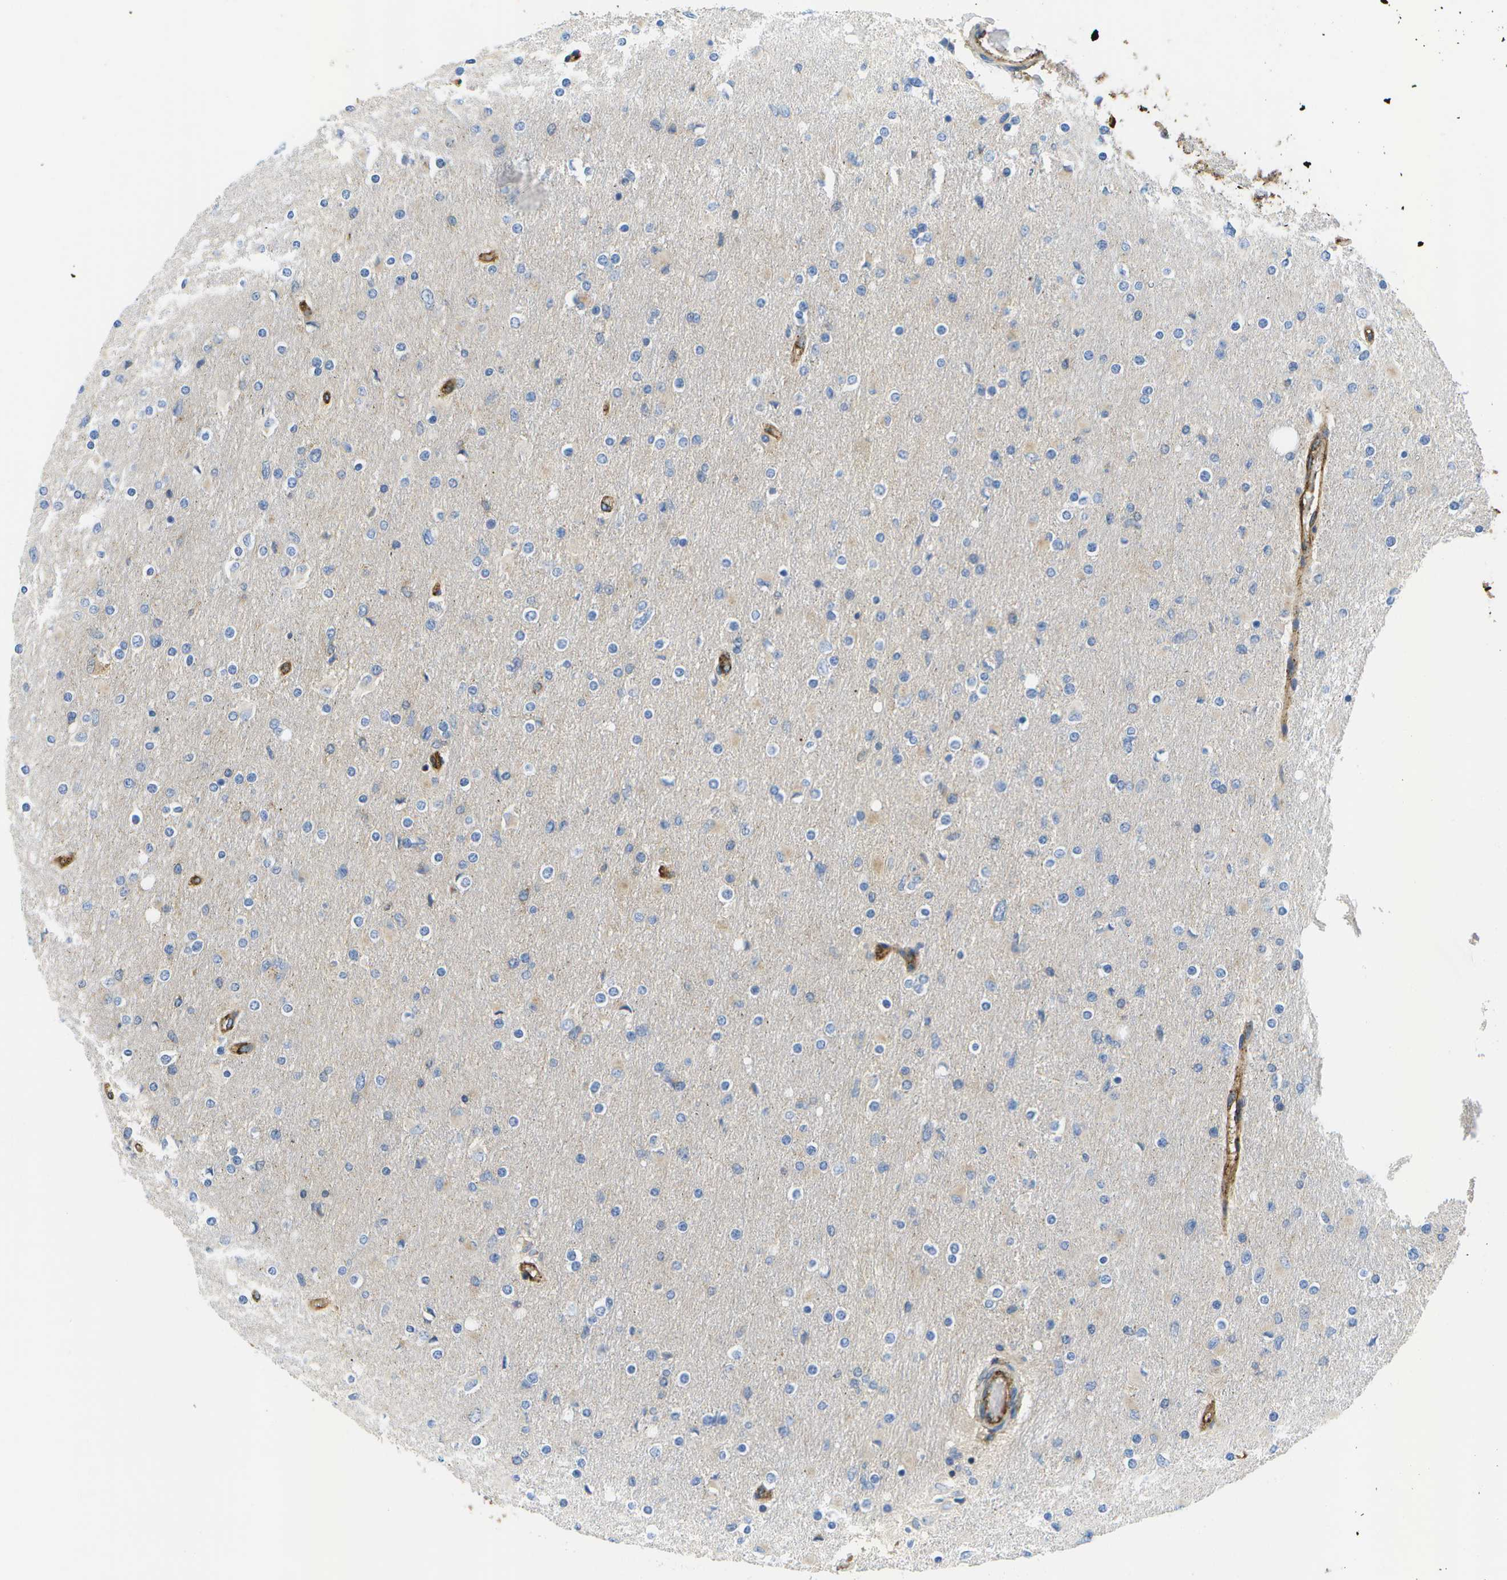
{"staining": {"intensity": "negative", "quantity": "none", "location": "none"}, "tissue": "glioma", "cell_type": "Tumor cells", "image_type": "cancer", "snomed": [{"axis": "morphology", "description": "Glioma, malignant, High grade"}, {"axis": "topography", "description": "Cerebral cortex"}], "caption": "High power microscopy image of an immunohistochemistry (IHC) image of malignant glioma (high-grade), revealing no significant expression in tumor cells.", "gene": "BST2", "patient": {"sex": "female", "age": 36}}